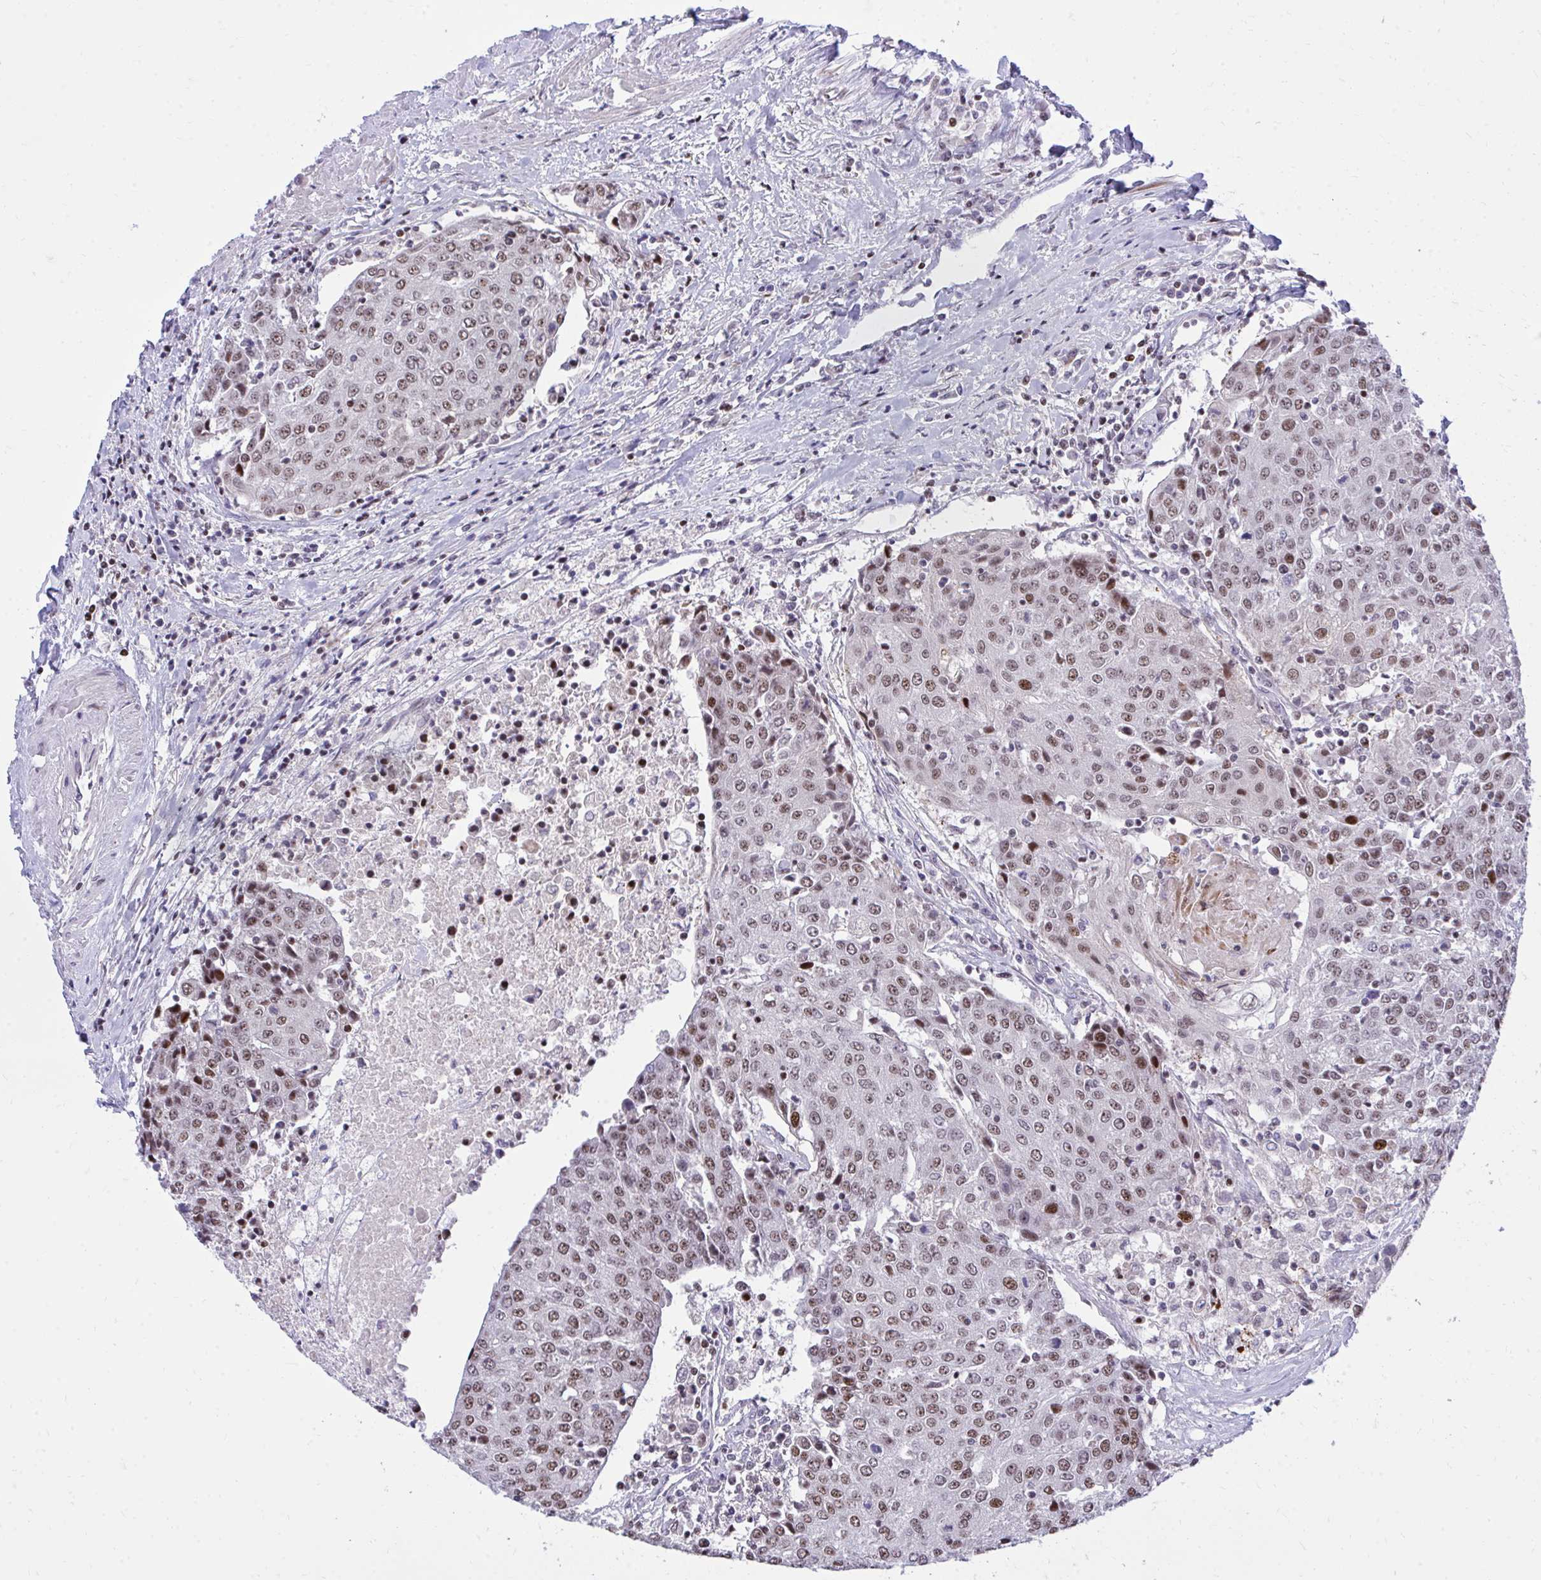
{"staining": {"intensity": "moderate", "quantity": ">75%", "location": "nuclear"}, "tissue": "urothelial cancer", "cell_type": "Tumor cells", "image_type": "cancer", "snomed": [{"axis": "morphology", "description": "Urothelial carcinoma, High grade"}, {"axis": "topography", "description": "Urinary bladder"}], "caption": "High-power microscopy captured an immunohistochemistry (IHC) image of urothelial carcinoma (high-grade), revealing moderate nuclear positivity in approximately >75% of tumor cells.", "gene": "C14orf39", "patient": {"sex": "female", "age": 85}}